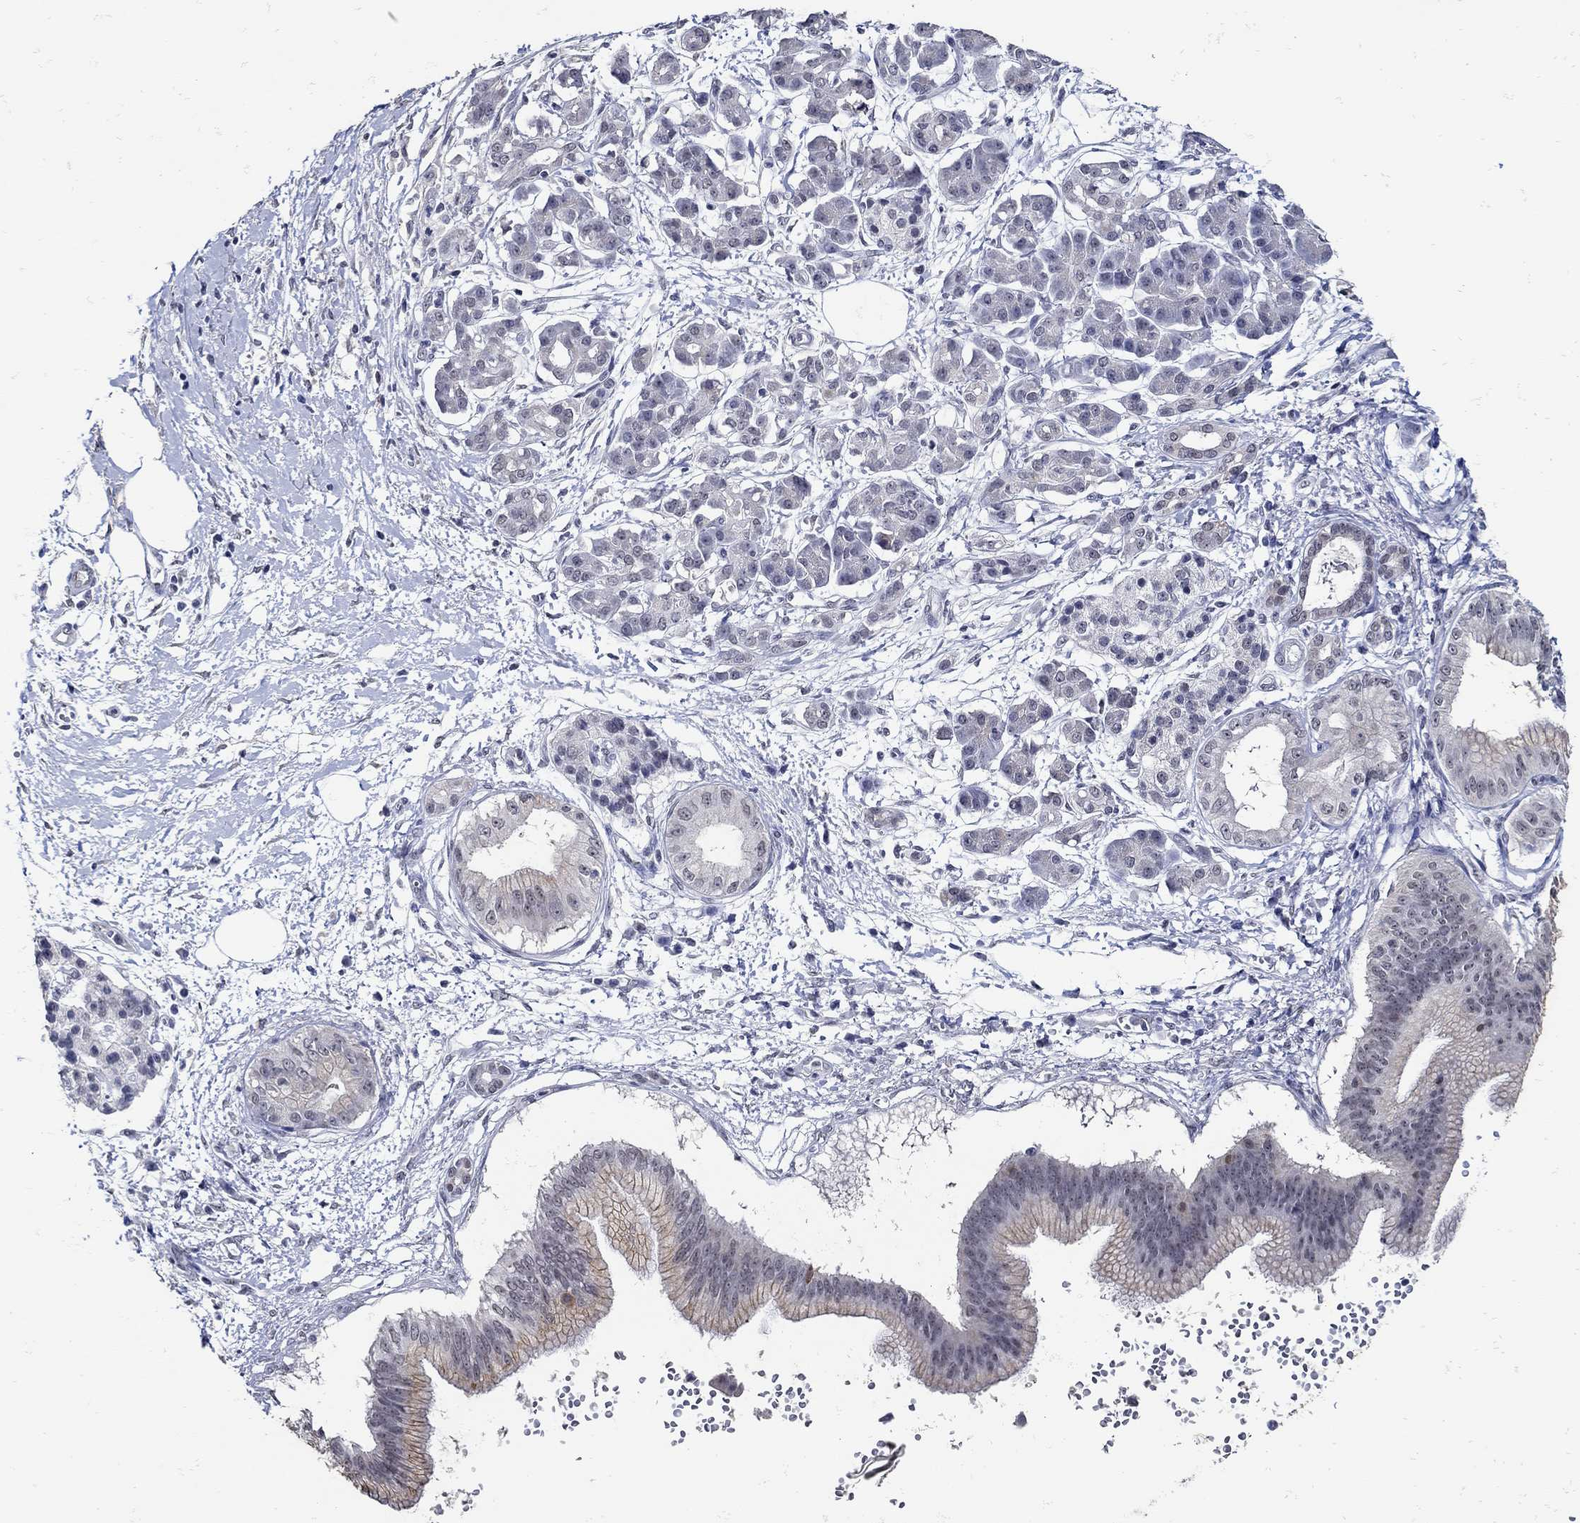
{"staining": {"intensity": "negative", "quantity": "none", "location": "none"}, "tissue": "pancreatic cancer", "cell_type": "Tumor cells", "image_type": "cancer", "snomed": [{"axis": "morphology", "description": "Adenocarcinoma, NOS"}, {"axis": "topography", "description": "Pancreas"}], "caption": "Immunohistochemistry (IHC) micrograph of adenocarcinoma (pancreatic) stained for a protein (brown), which shows no staining in tumor cells. (Brightfield microscopy of DAB (3,3'-diaminobenzidine) immunohistochemistry (IHC) at high magnification).", "gene": "KCNN3", "patient": {"sex": "male", "age": 72}}